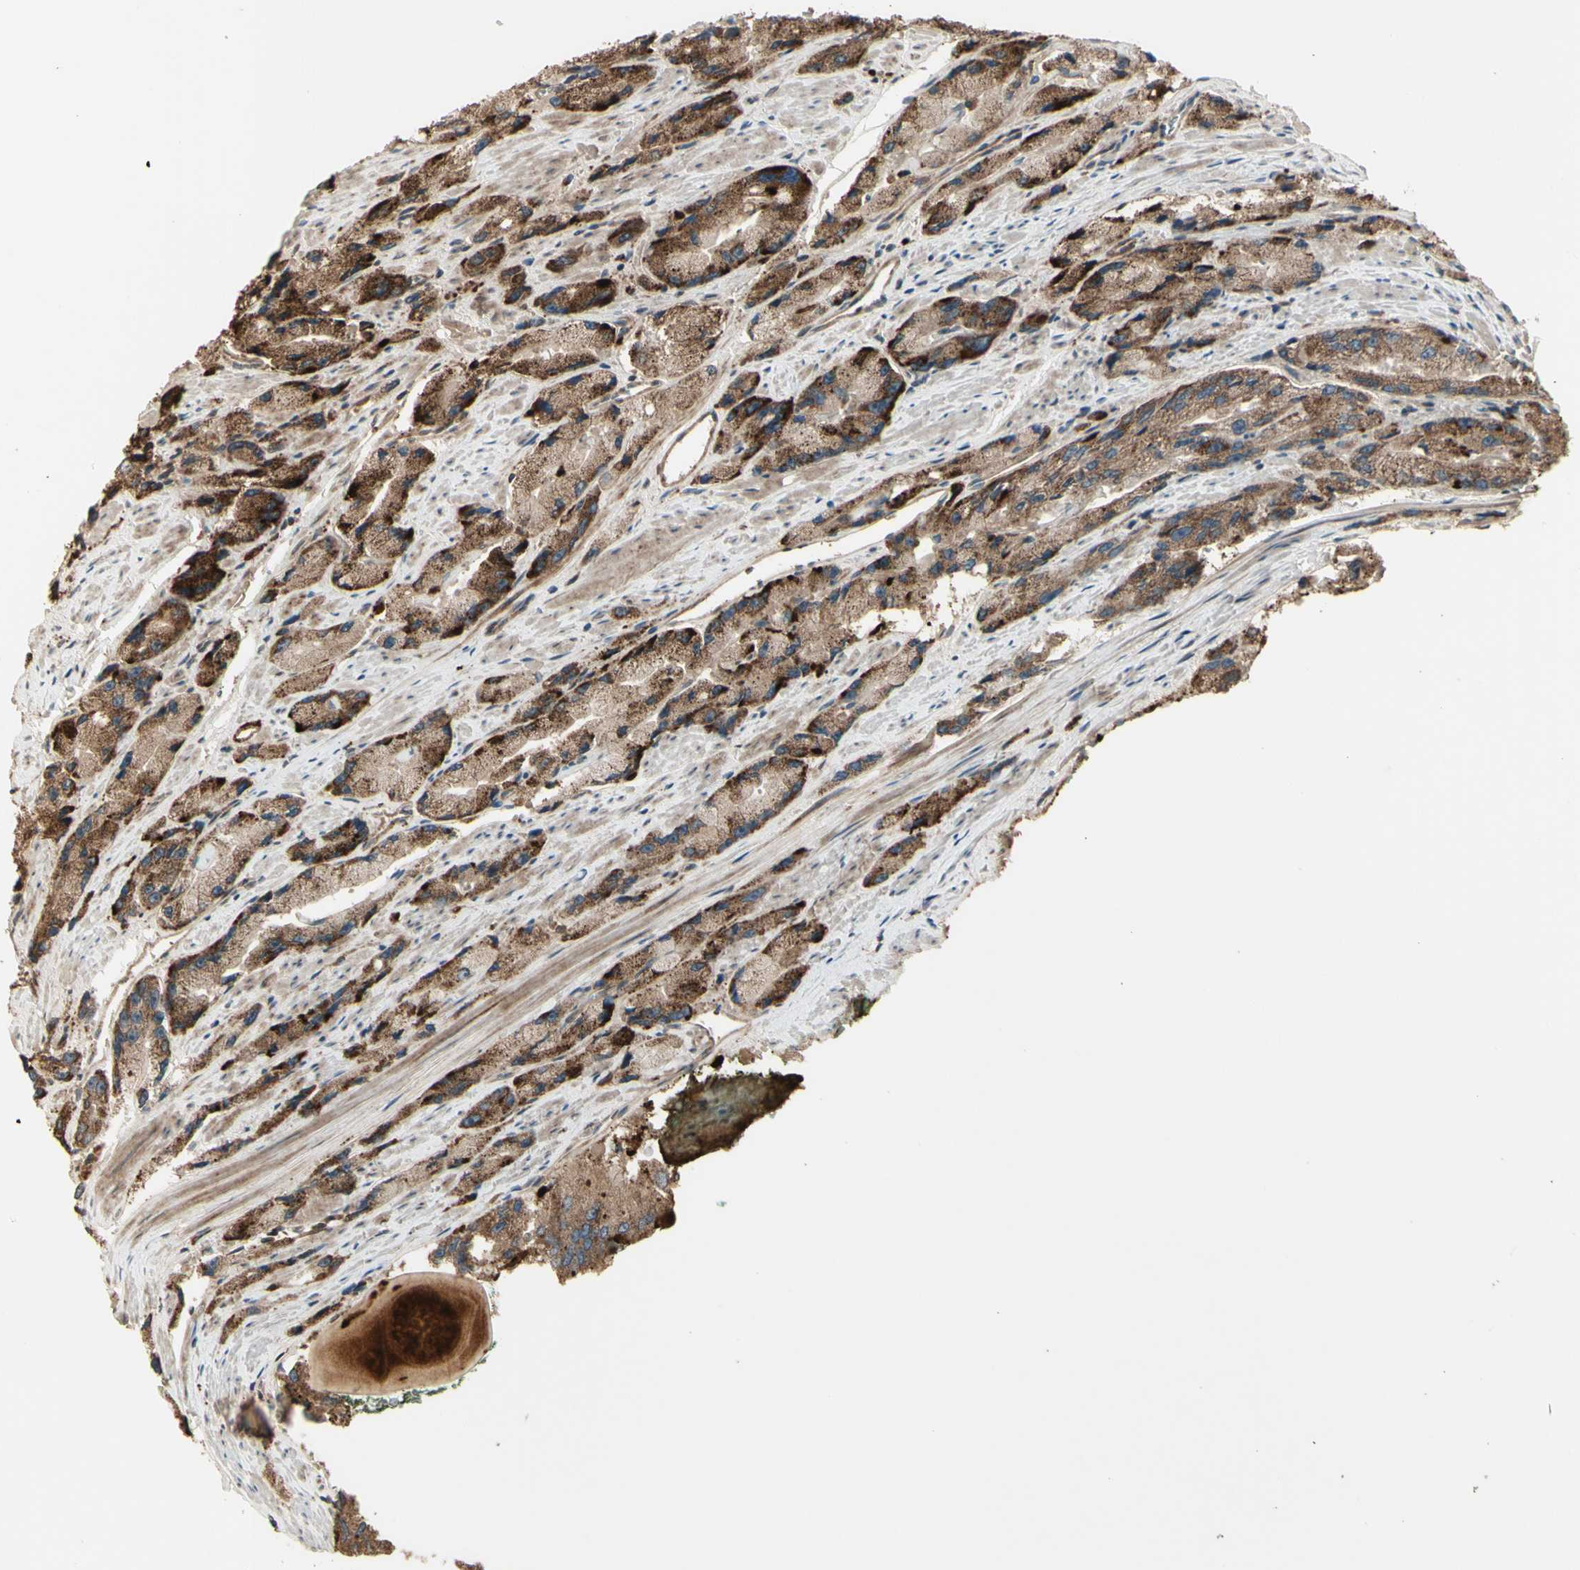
{"staining": {"intensity": "strong", "quantity": ">75%", "location": "cytoplasmic/membranous"}, "tissue": "prostate cancer", "cell_type": "Tumor cells", "image_type": "cancer", "snomed": [{"axis": "morphology", "description": "Adenocarcinoma, High grade"}, {"axis": "topography", "description": "Prostate"}], "caption": "High-grade adenocarcinoma (prostate) stained for a protein (brown) reveals strong cytoplasmic/membranous positive positivity in about >75% of tumor cells.", "gene": "OSTM1", "patient": {"sex": "male", "age": 58}}